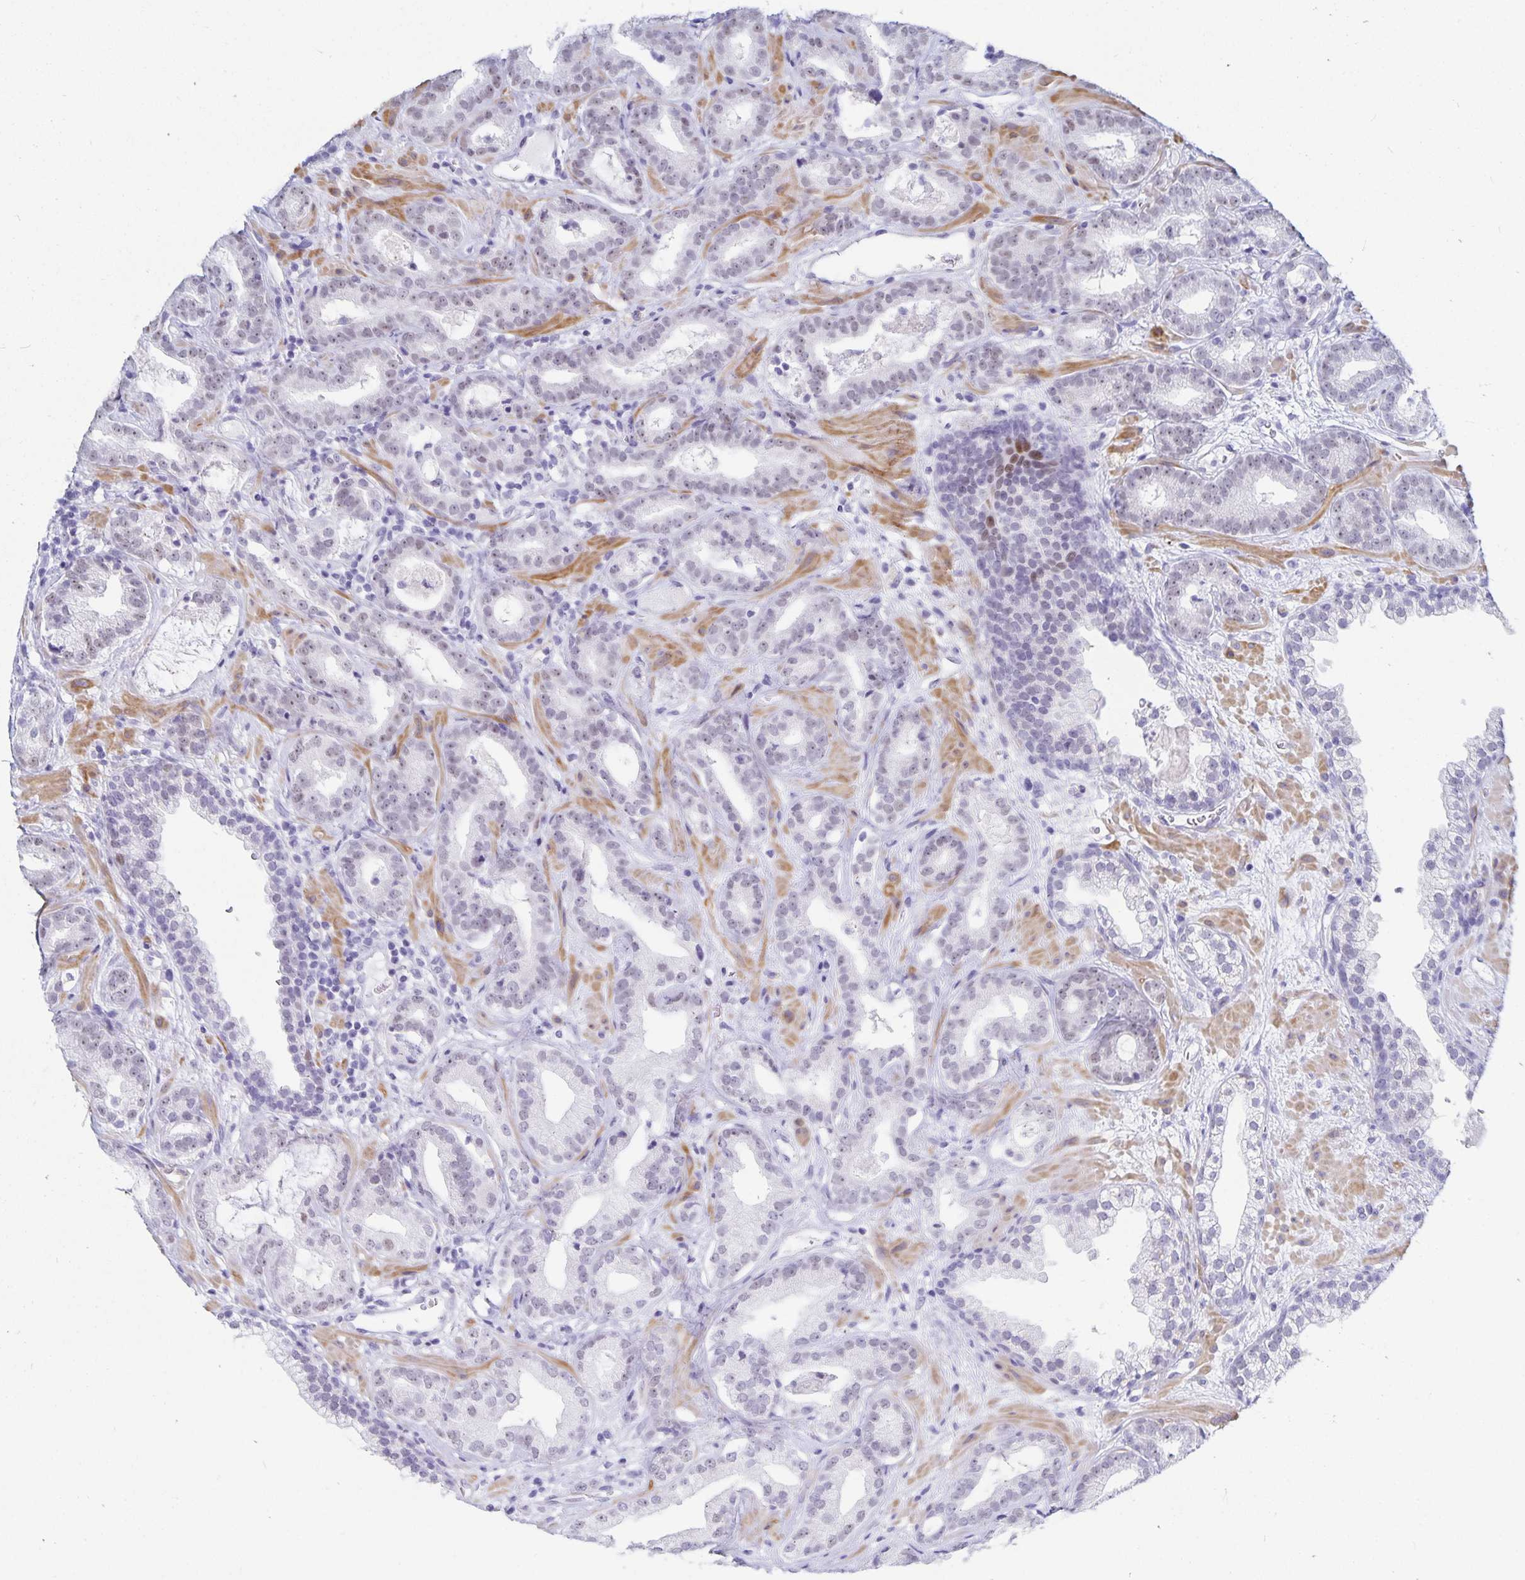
{"staining": {"intensity": "negative", "quantity": "none", "location": "none"}, "tissue": "prostate cancer", "cell_type": "Tumor cells", "image_type": "cancer", "snomed": [{"axis": "morphology", "description": "Adenocarcinoma, Low grade"}, {"axis": "topography", "description": "Prostate"}], "caption": "A high-resolution histopathology image shows IHC staining of prostate cancer, which demonstrates no significant expression in tumor cells.", "gene": "HMGB3", "patient": {"sex": "male", "age": 62}}